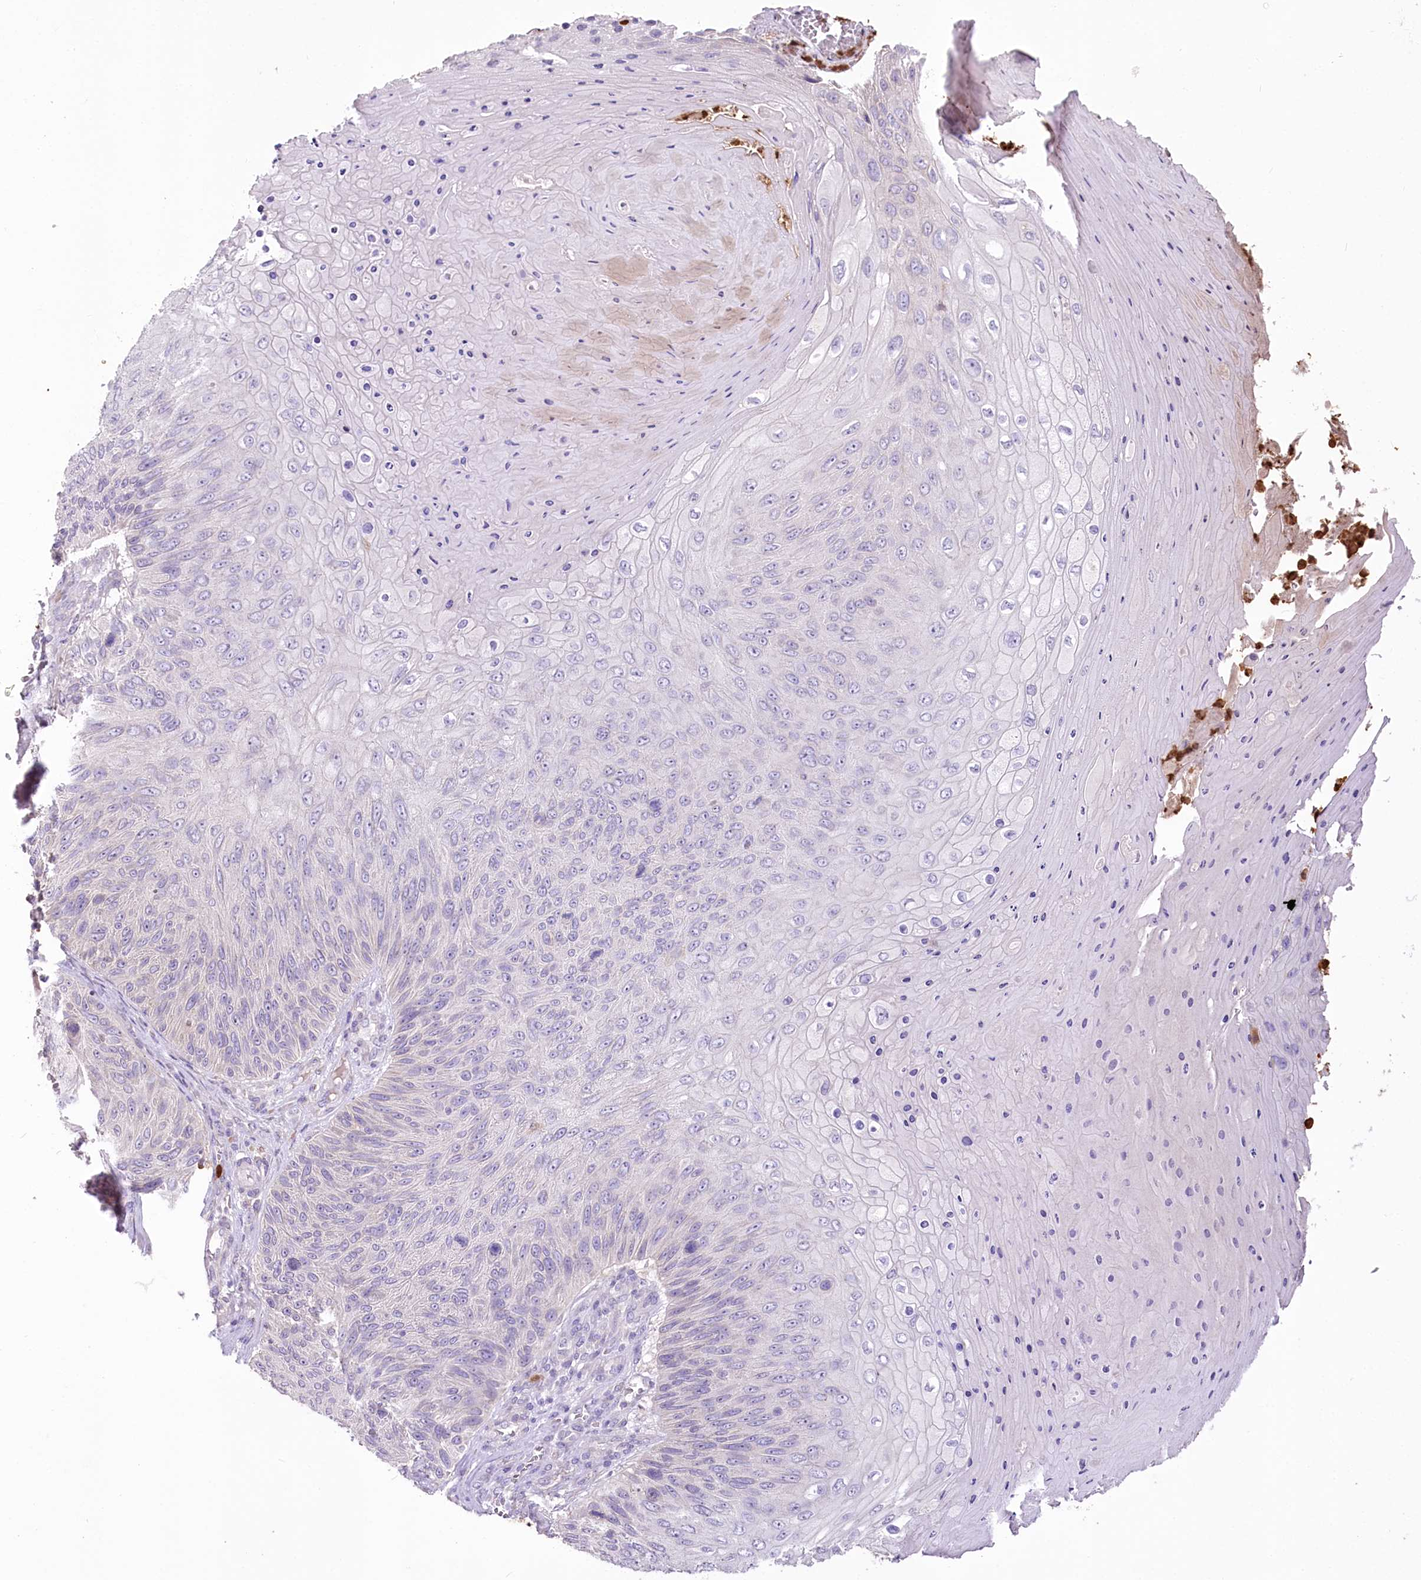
{"staining": {"intensity": "negative", "quantity": "none", "location": "none"}, "tissue": "skin cancer", "cell_type": "Tumor cells", "image_type": "cancer", "snomed": [{"axis": "morphology", "description": "Squamous cell carcinoma, NOS"}, {"axis": "topography", "description": "Skin"}], "caption": "IHC of skin squamous cell carcinoma exhibits no expression in tumor cells. (DAB (3,3'-diaminobenzidine) IHC with hematoxylin counter stain).", "gene": "DPYD", "patient": {"sex": "female", "age": 88}}